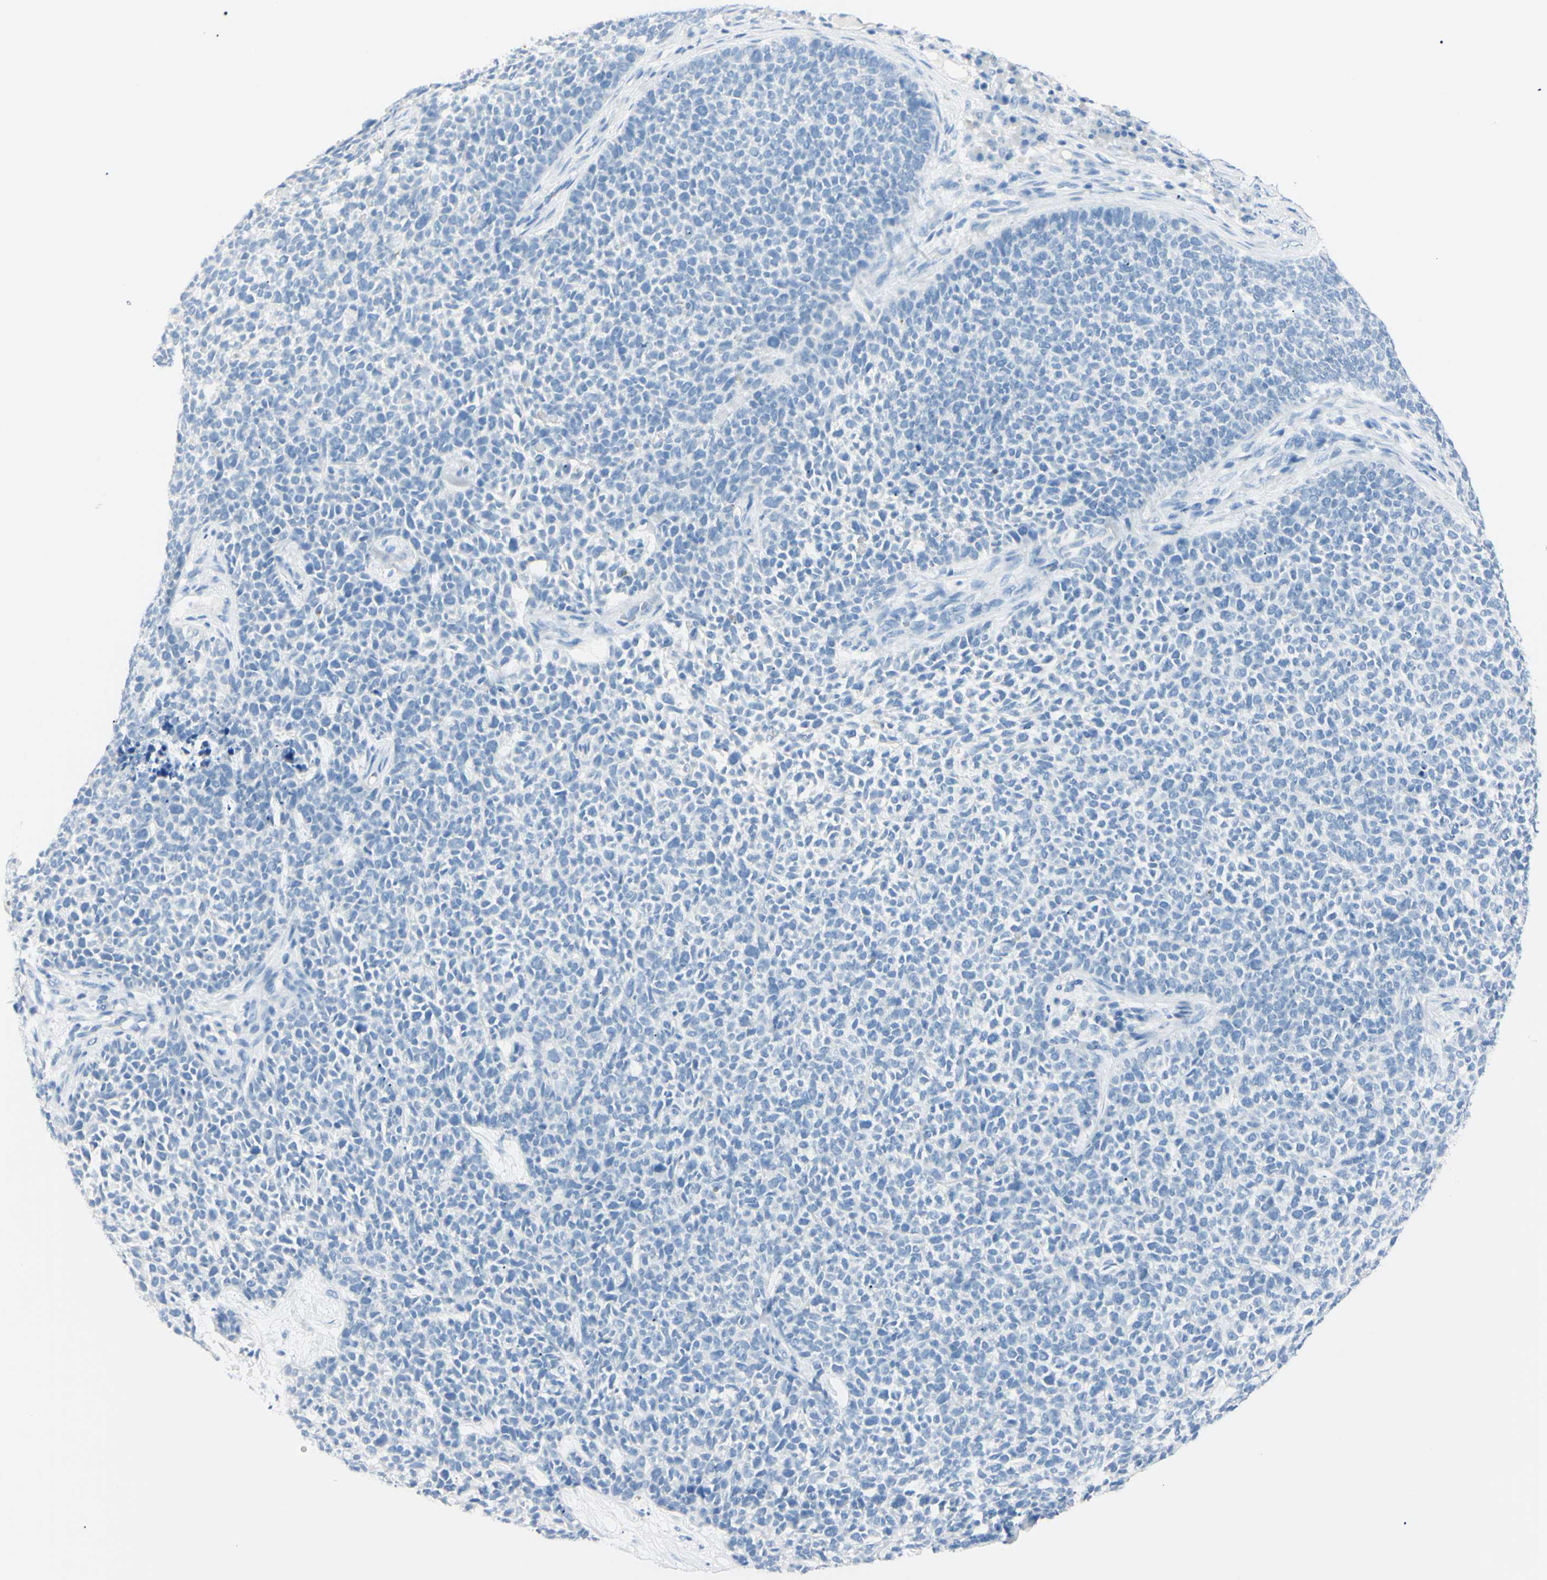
{"staining": {"intensity": "negative", "quantity": "none", "location": "none"}, "tissue": "skin cancer", "cell_type": "Tumor cells", "image_type": "cancer", "snomed": [{"axis": "morphology", "description": "Basal cell carcinoma"}, {"axis": "topography", "description": "Skin"}], "caption": "An image of human skin basal cell carcinoma is negative for staining in tumor cells.", "gene": "FOLH1", "patient": {"sex": "female", "age": 84}}